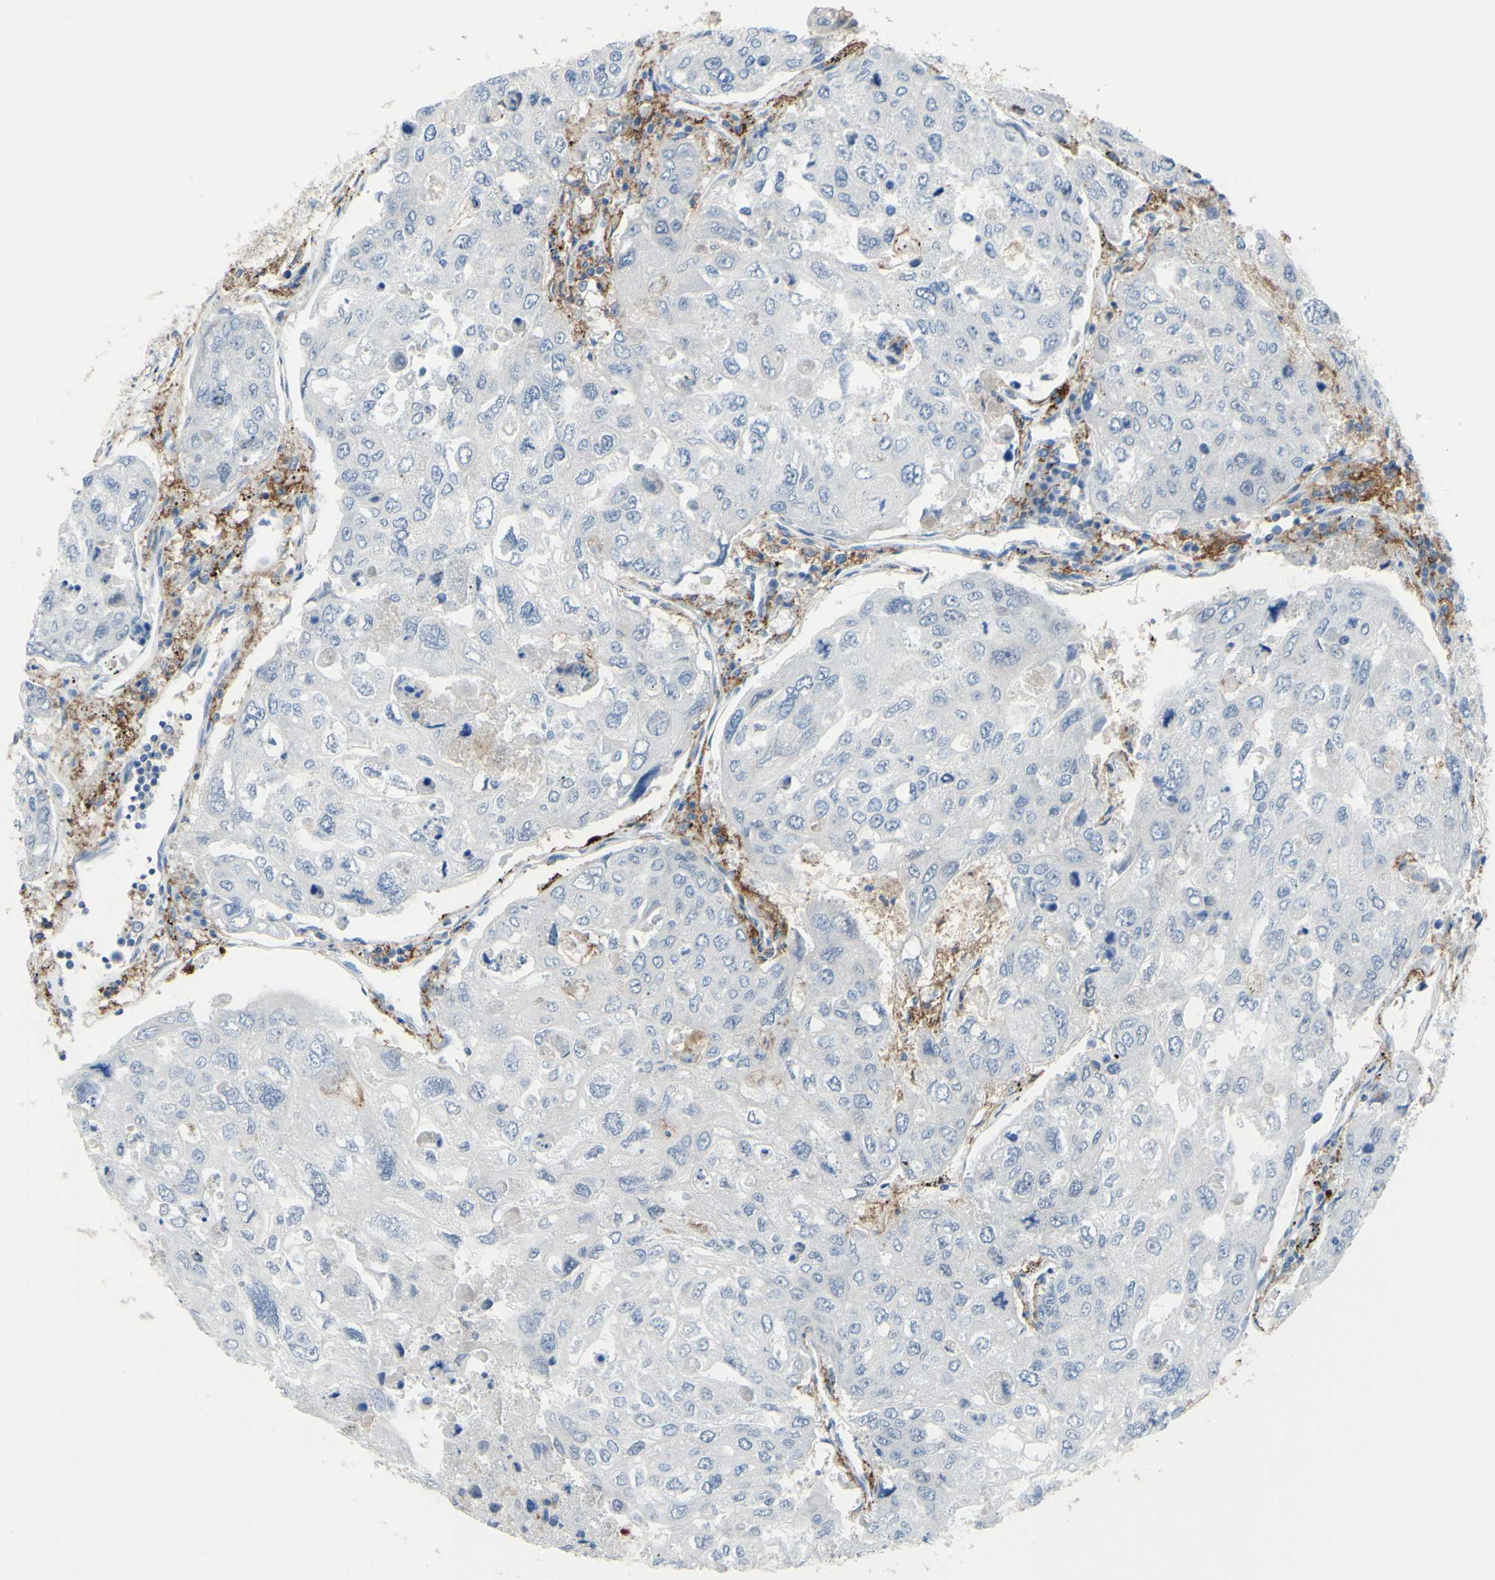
{"staining": {"intensity": "negative", "quantity": "none", "location": "none"}, "tissue": "urothelial cancer", "cell_type": "Tumor cells", "image_type": "cancer", "snomed": [{"axis": "morphology", "description": "Urothelial carcinoma, High grade"}, {"axis": "topography", "description": "Lymph node"}, {"axis": "topography", "description": "Urinary bladder"}], "caption": "IHC of human urothelial carcinoma (high-grade) demonstrates no staining in tumor cells. The staining is performed using DAB (3,3'-diaminobenzidine) brown chromogen with nuclei counter-stained in using hematoxylin.", "gene": "FCGR2A", "patient": {"sex": "male", "age": 51}}